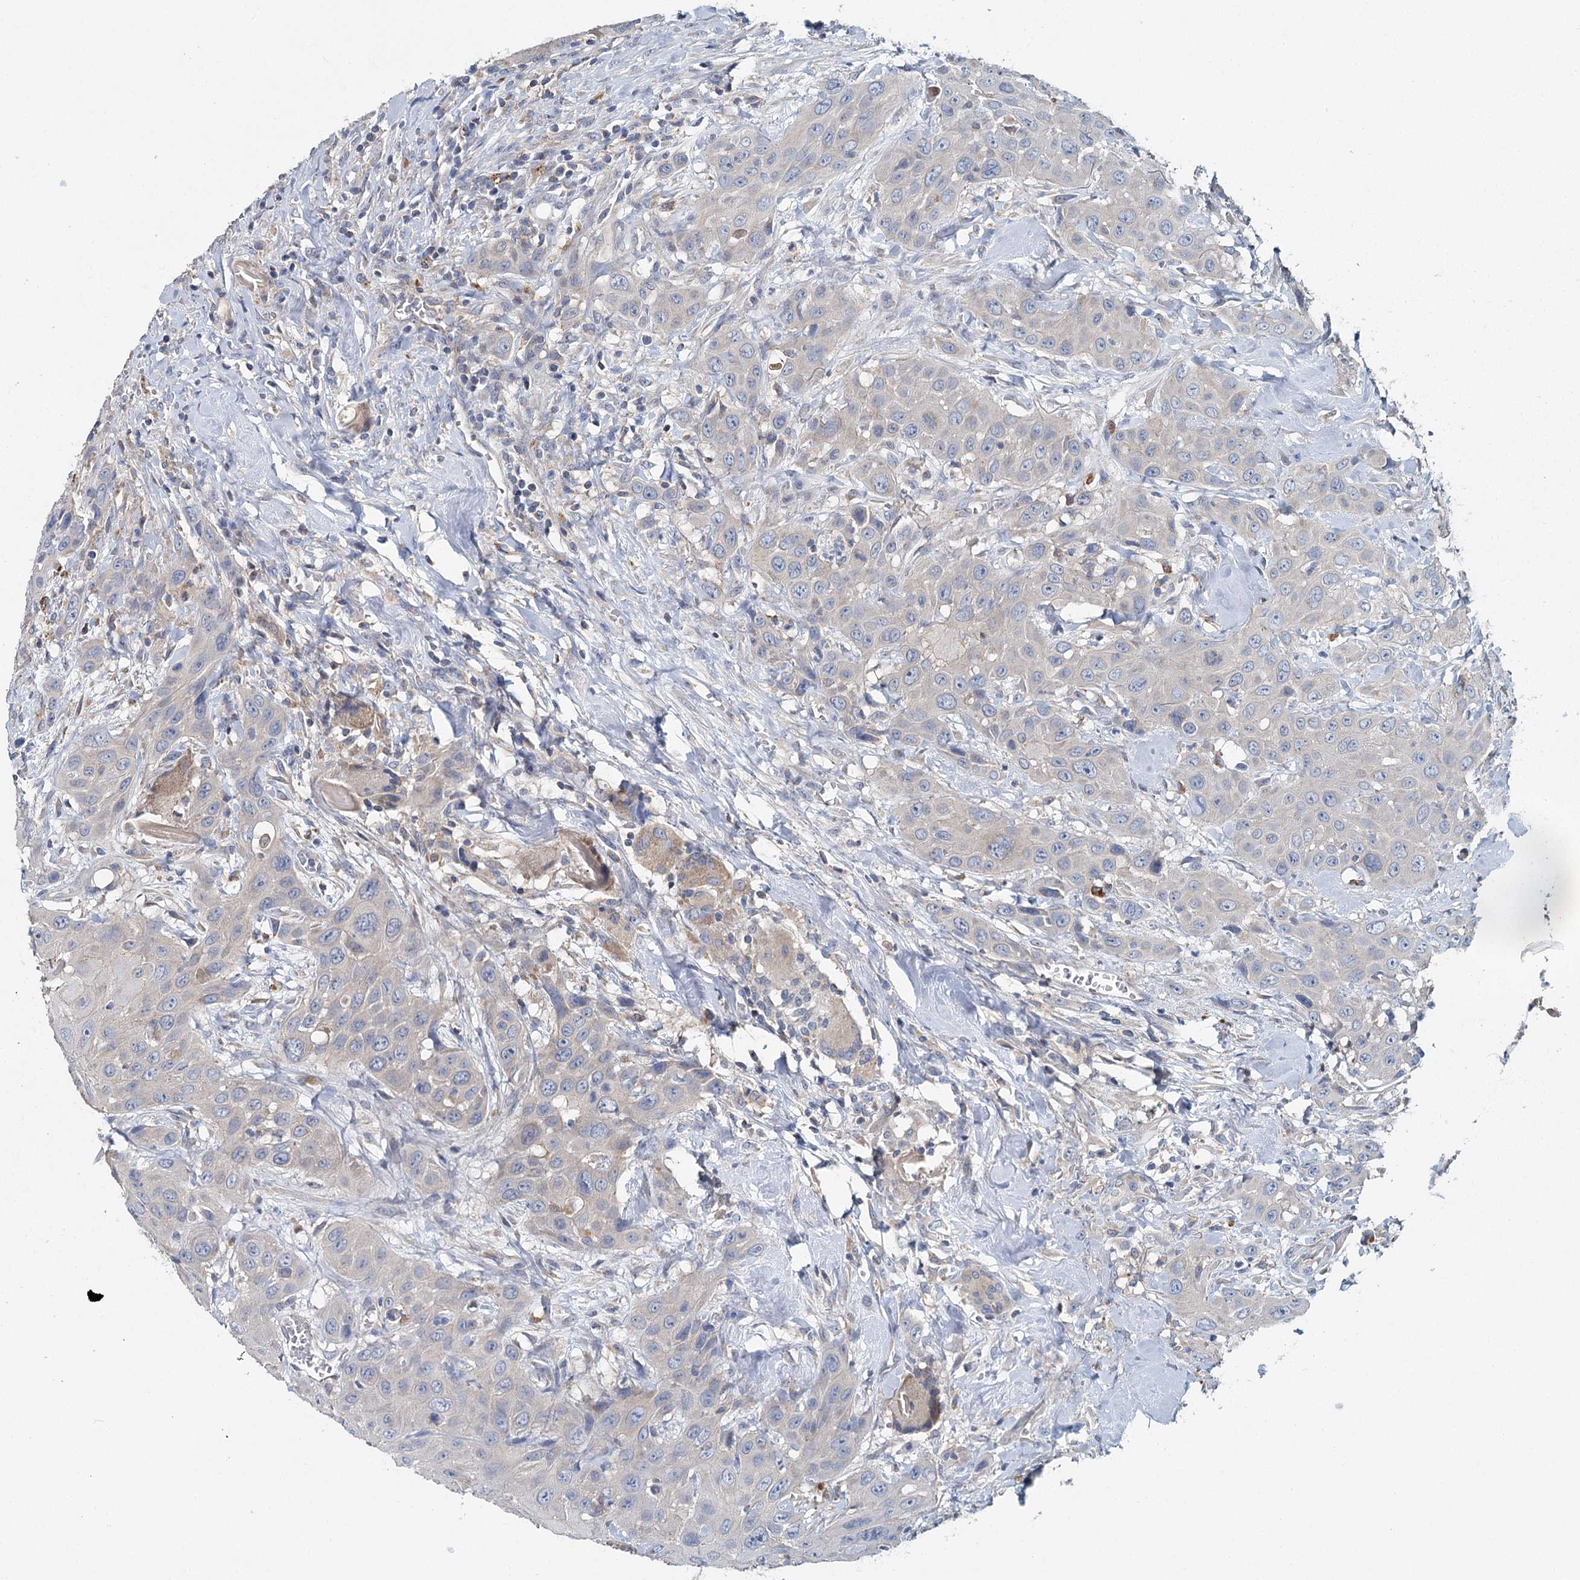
{"staining": {"intensity": "negative", "quantity": "none", "location": "none"}, "tissue": "head and neck cancer", "cell_type": "Tumor cells", "image_type": "cancer", "snomed": [{"axis": "morphology", "description": "Squamous cell carcinoma, NOS"}, {"axis": "topography", "description": "Head-Neck"}], "caption": "Squamous cell carcinoma (head and neck) stained for a protein using immunohistochemistry (IHC) exhibits no staining tumor cells.", "gene": "ANKRD16", "patient": {"sex": "male", "age": 81}}